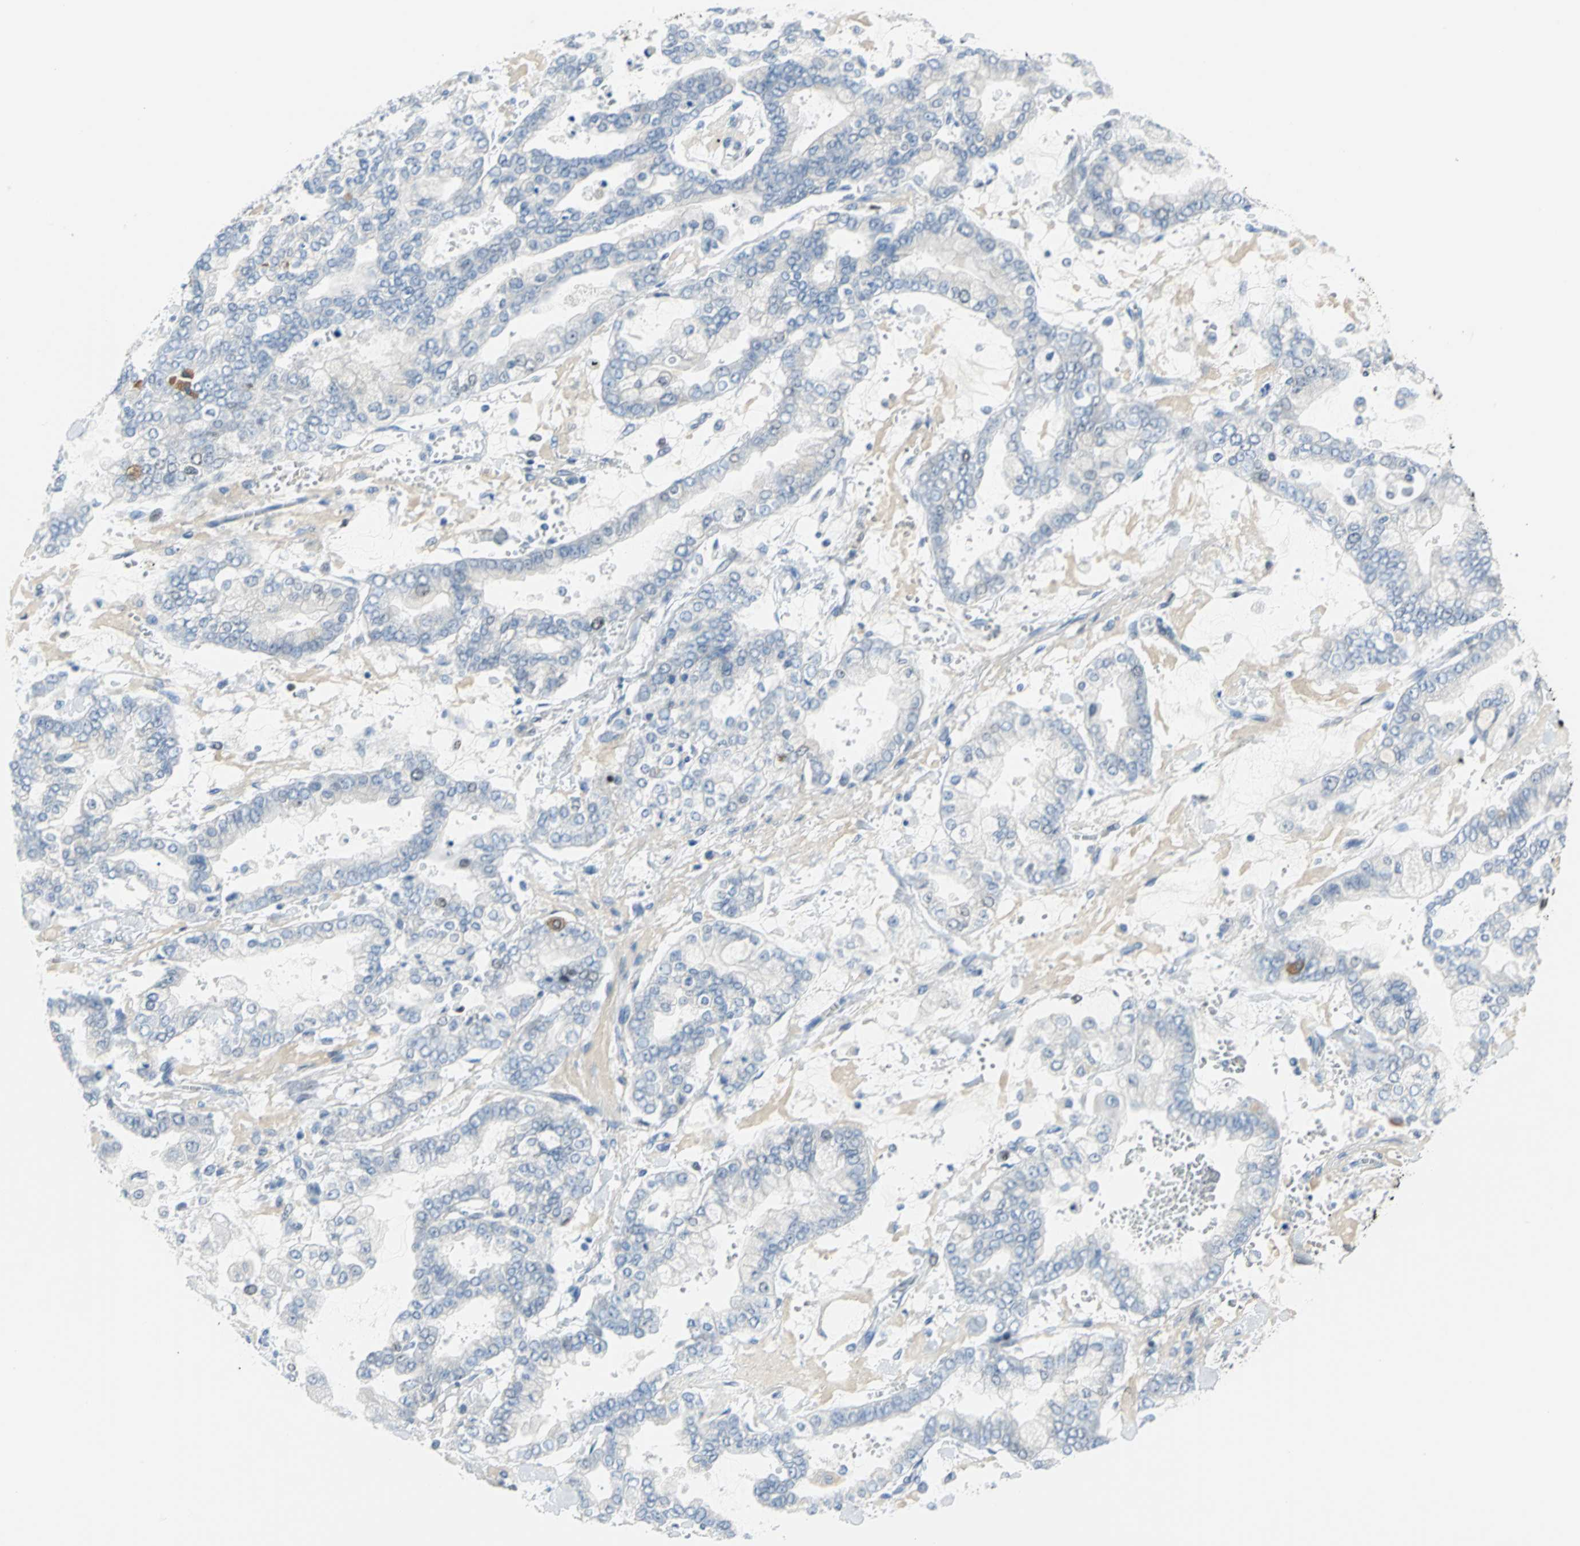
{"staining": {"intensity": "moderate", "quantity": "<25%", "location": "nuclear"}, "tissue": "stomach cancer", "cell_type": "Tumor cells", "image_type": "cancer", "snomed": [{"axis": "morphology", "description": "Normal tissue, NOS"}, {"axis": "morphology", "description": "Adenocarcinoma, NOS"}, {"axis": "topography", "description": "Stomach, upper"}, {"axis": "topography", "description": "Stomach"}], "caption": "Protein staining of stomach cancer tissue reveals moderate nuclear staining in approximately <25% of tumor cells.", "gene": "MCM4", "patient": {"sex": "male", "age": 76}}